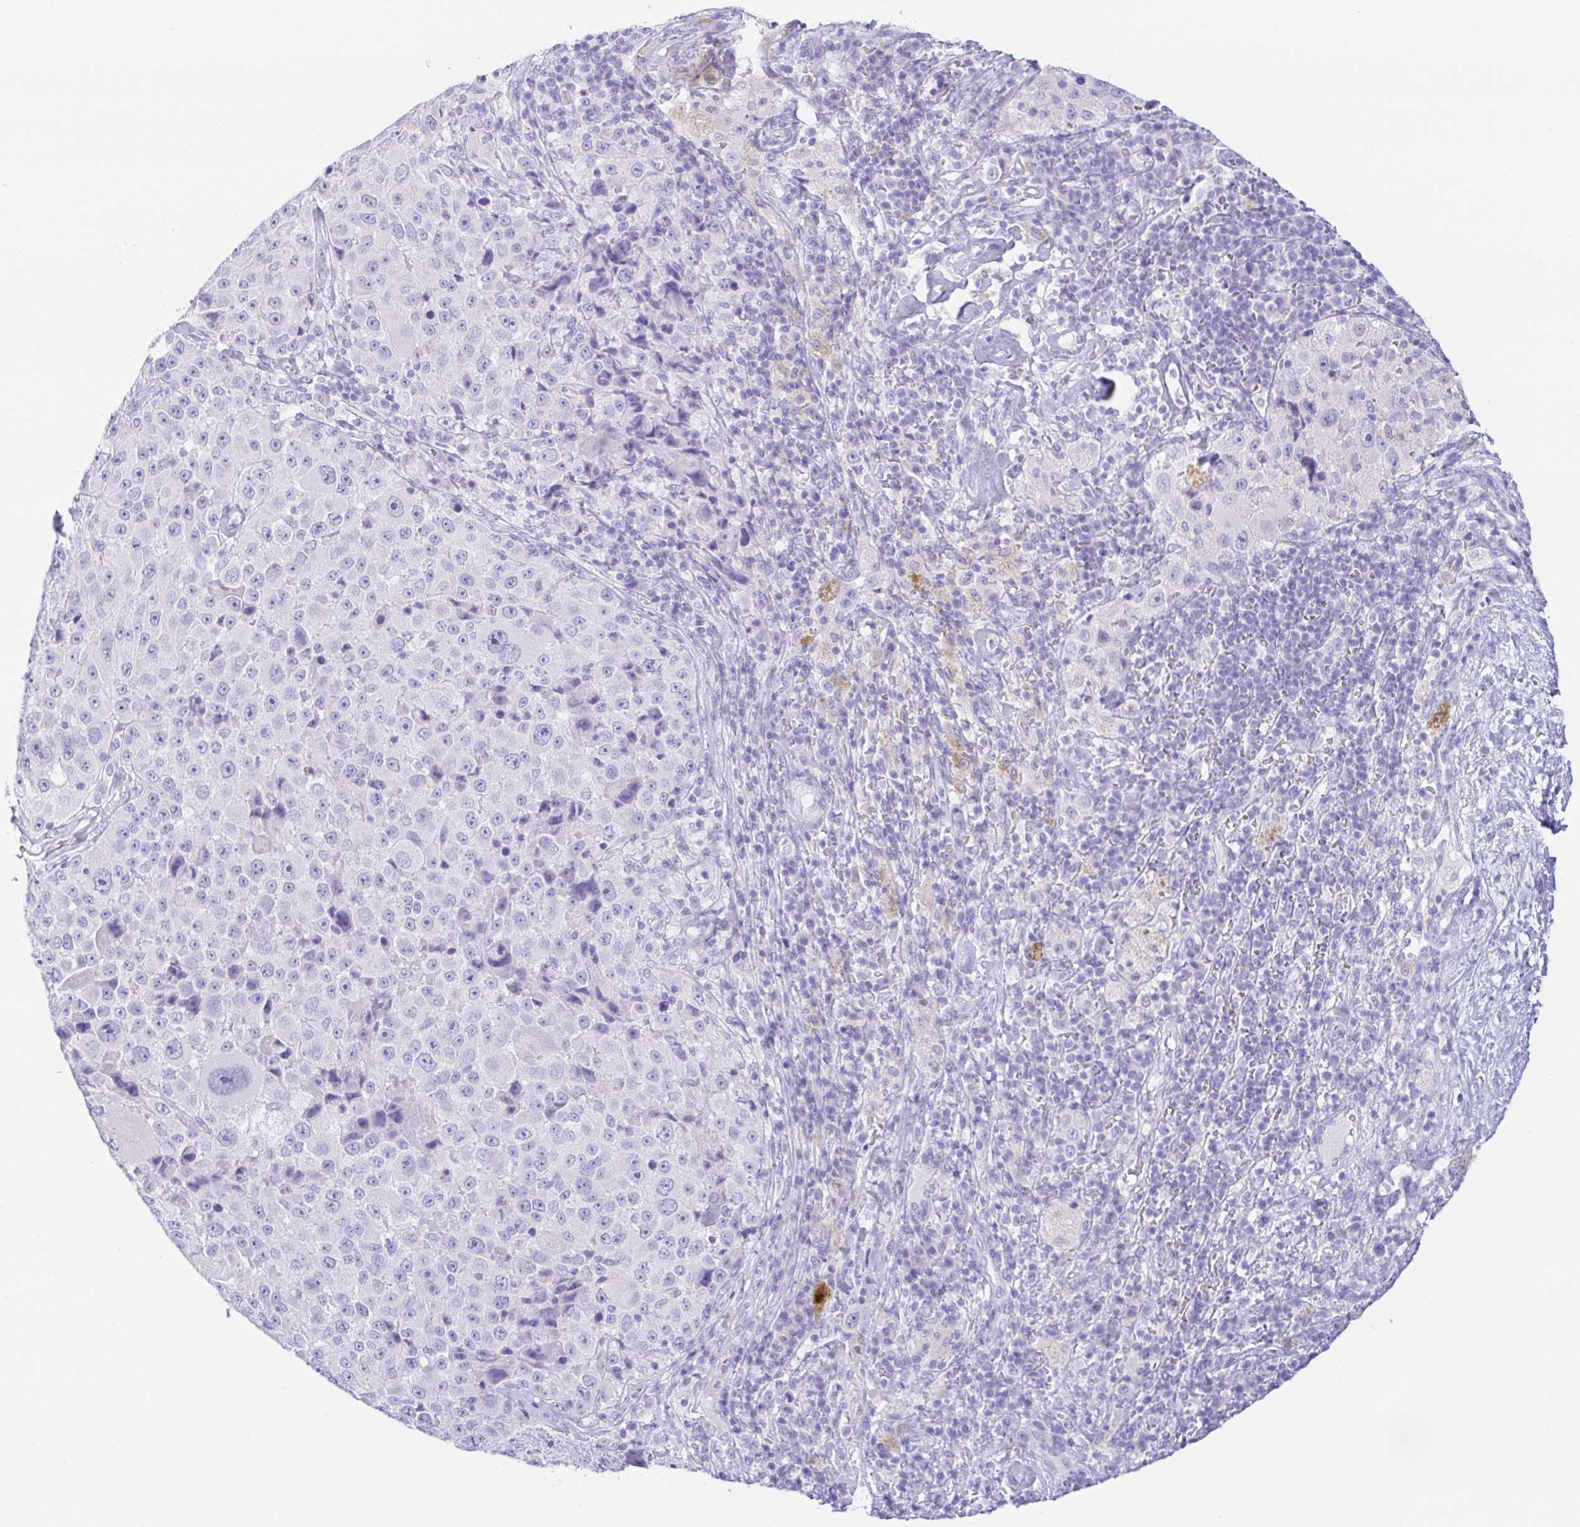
{"staining": {"intensity": "negative", "quantity": "none", "location": "none"}, "tissue": "melanoma", "cell_type": "Tumor cells", "image_type": "cancer", "snomed": [{"axis": "morphology", "description": "Malignant melanoma, Metastatic site"}, {"axis": "topography", "description": "Lymph node"}], "caption": "This is an IHC histopathology image of melanoma. There is no positivity in tumor cells.", "gene": "PAX8", "patient": {"sex": "male", "age": 62}}